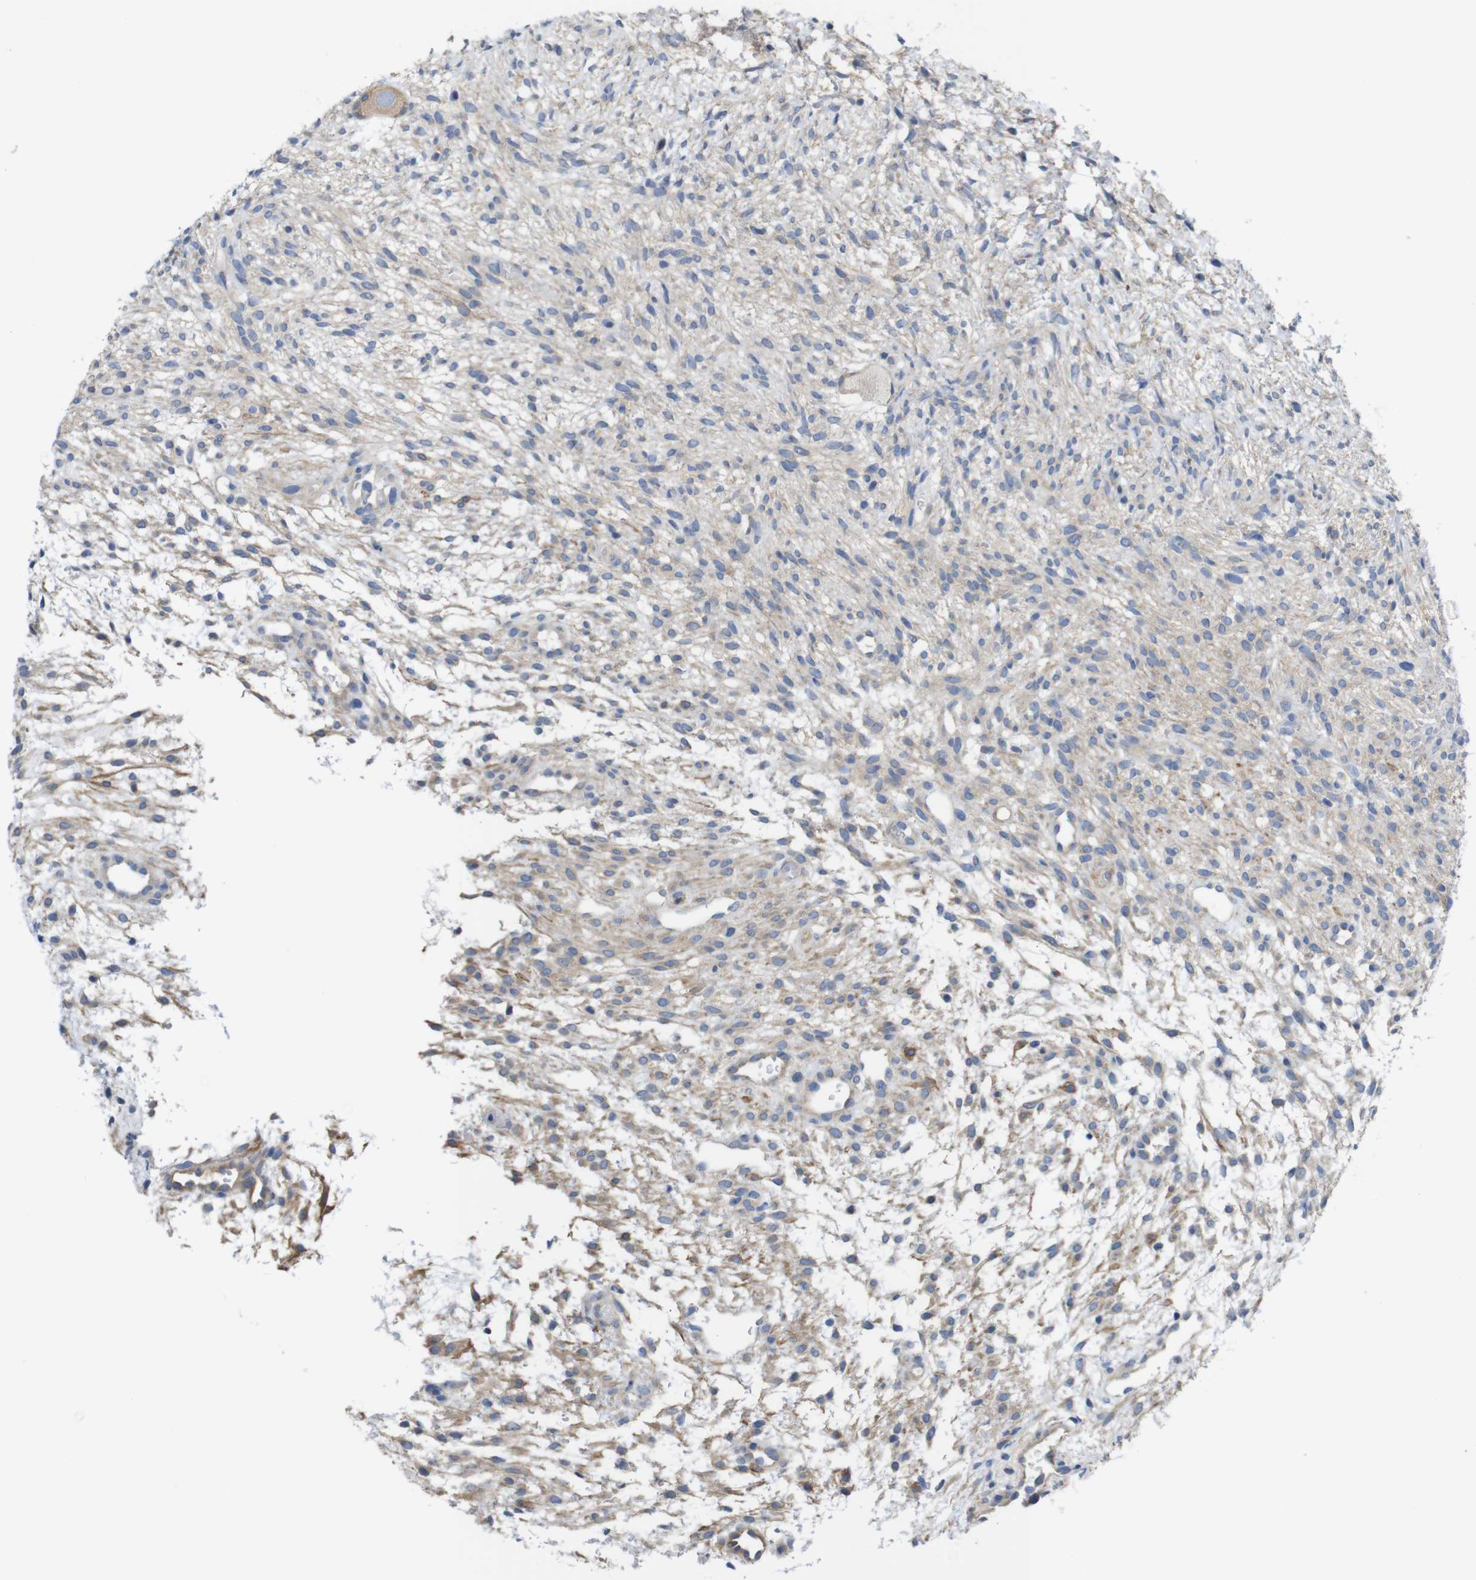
{"staining": {"intensity": "weak", "quantity": ">75%", "location": "cytoplasmic/membranous"}, "tissue": "ovary", "cell_type": "Follicle cells", "image_type": "normal", "snomed": [{"axis": "morphology", "description": "Normal tissue, NOS"}, {"axis": "morphology", "description": "Cyst, NOS"}, {"axis": "topography", "description": "Ovary"}], "caption": "This micrograph displays unremarkable ovary stained with IHC to label a protein in brown. The cytoplasmic/membranous of follicle cells show weak positivity for the protein. Nuclei are counter-stained blue.", "gene": "DDRGK1", "patient": {"sex": "female", "age": 18}}